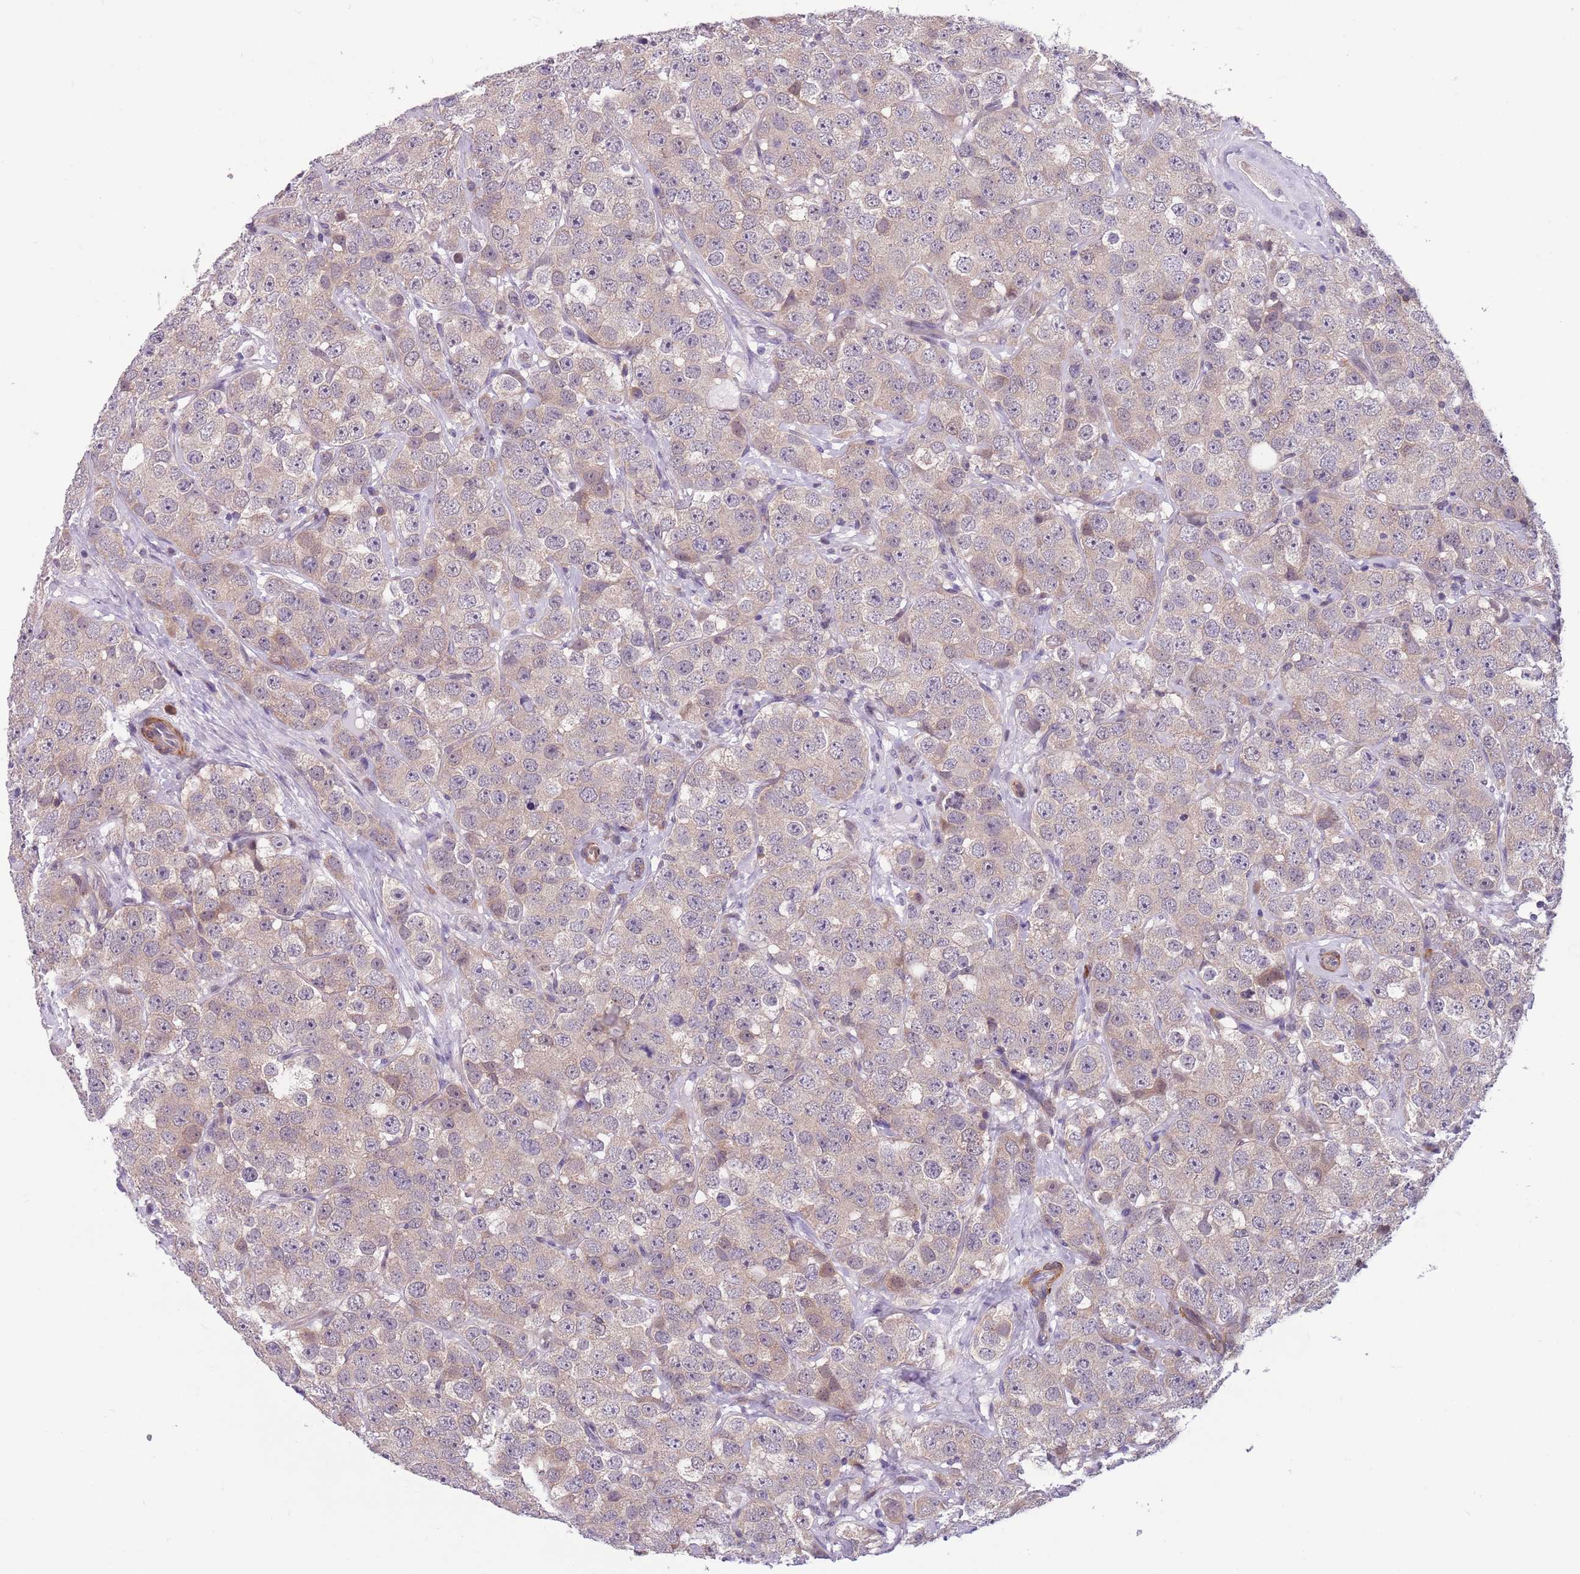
{"staining": {"intensity": "weak", "quantity": "<25%", "location": "cytoplasmic/membranous"}, "tissue": "testis cancer", "cell_type": "Tumor cells", "image_type": "cancer", "snomed": [{"axis": "morphology", "description": "Seminoma, NOS"}, {"axis": "topography", "description": "Testis"}], "caption": "Tumor cells are negative for protein expression in human testis seminoma.", "gene": "JAML", "patient": {"sex": "male", "age": 28}}